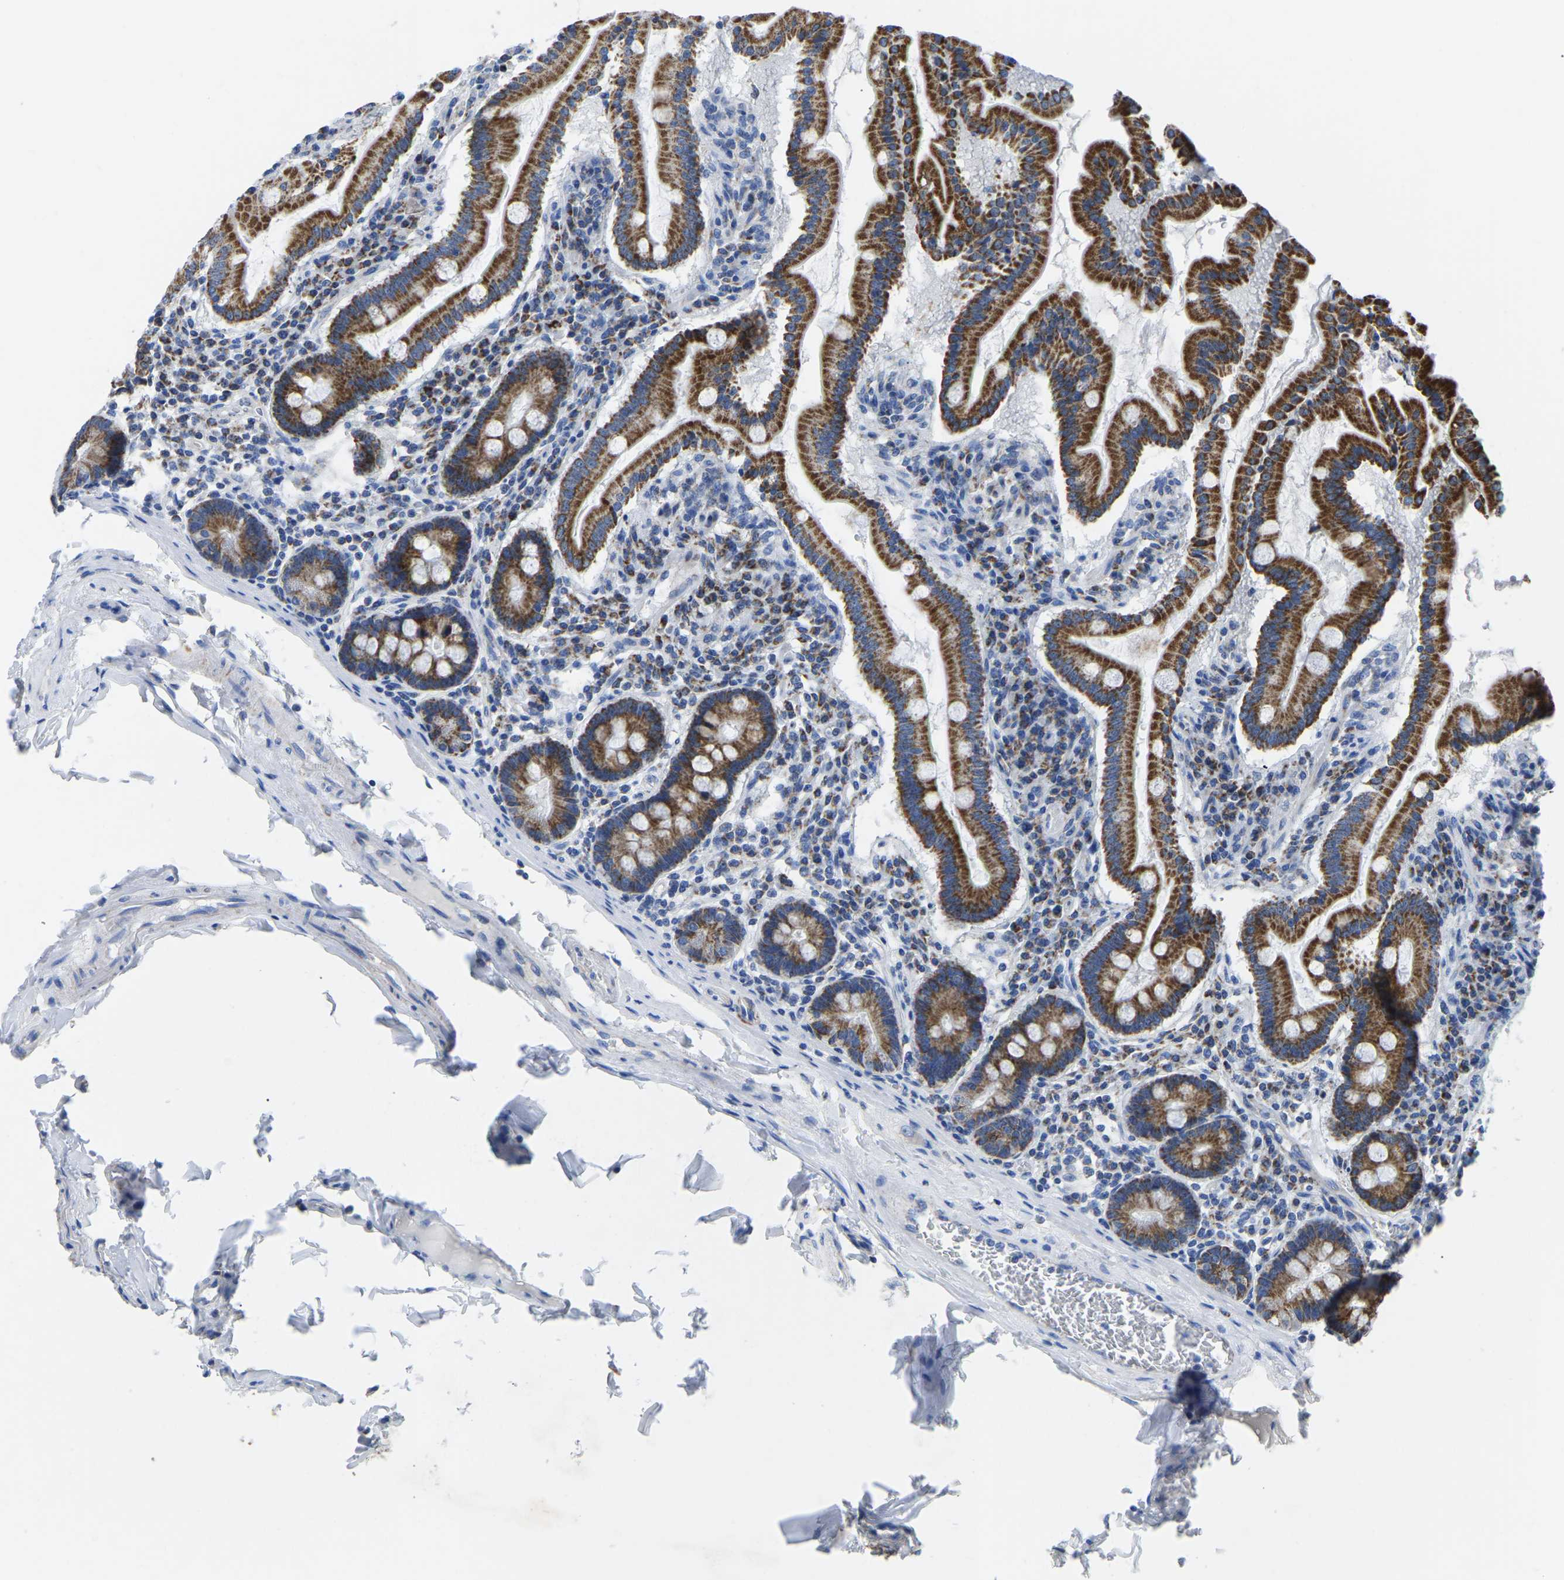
{"staining": {"intensity": "strong", "quantity": ">75%", "location": "cytoplasmic/membranous"}, "tissue": "duodenum", "cell_type": "Glandular cells", "image_type": "normal", "snomed": [{"axis": "morphology", "description": "Normal tissue, NOS"}, {"axis": "topography", "description": "Duodenum"}], "caption": "Immunohistochemical staining of unremarkable human duodenum exhibits high levels of strong cytoplasmic/membranous expression in approximately >75% of glandular cells. (Stains: DAB (3,3'-diaminobenzidine) in brown, nuclei in blue, Microscopy: brightfield microscopy at high magnification).", "gene": "ETFA", "patient": {"sex": "male", "age": 50}}